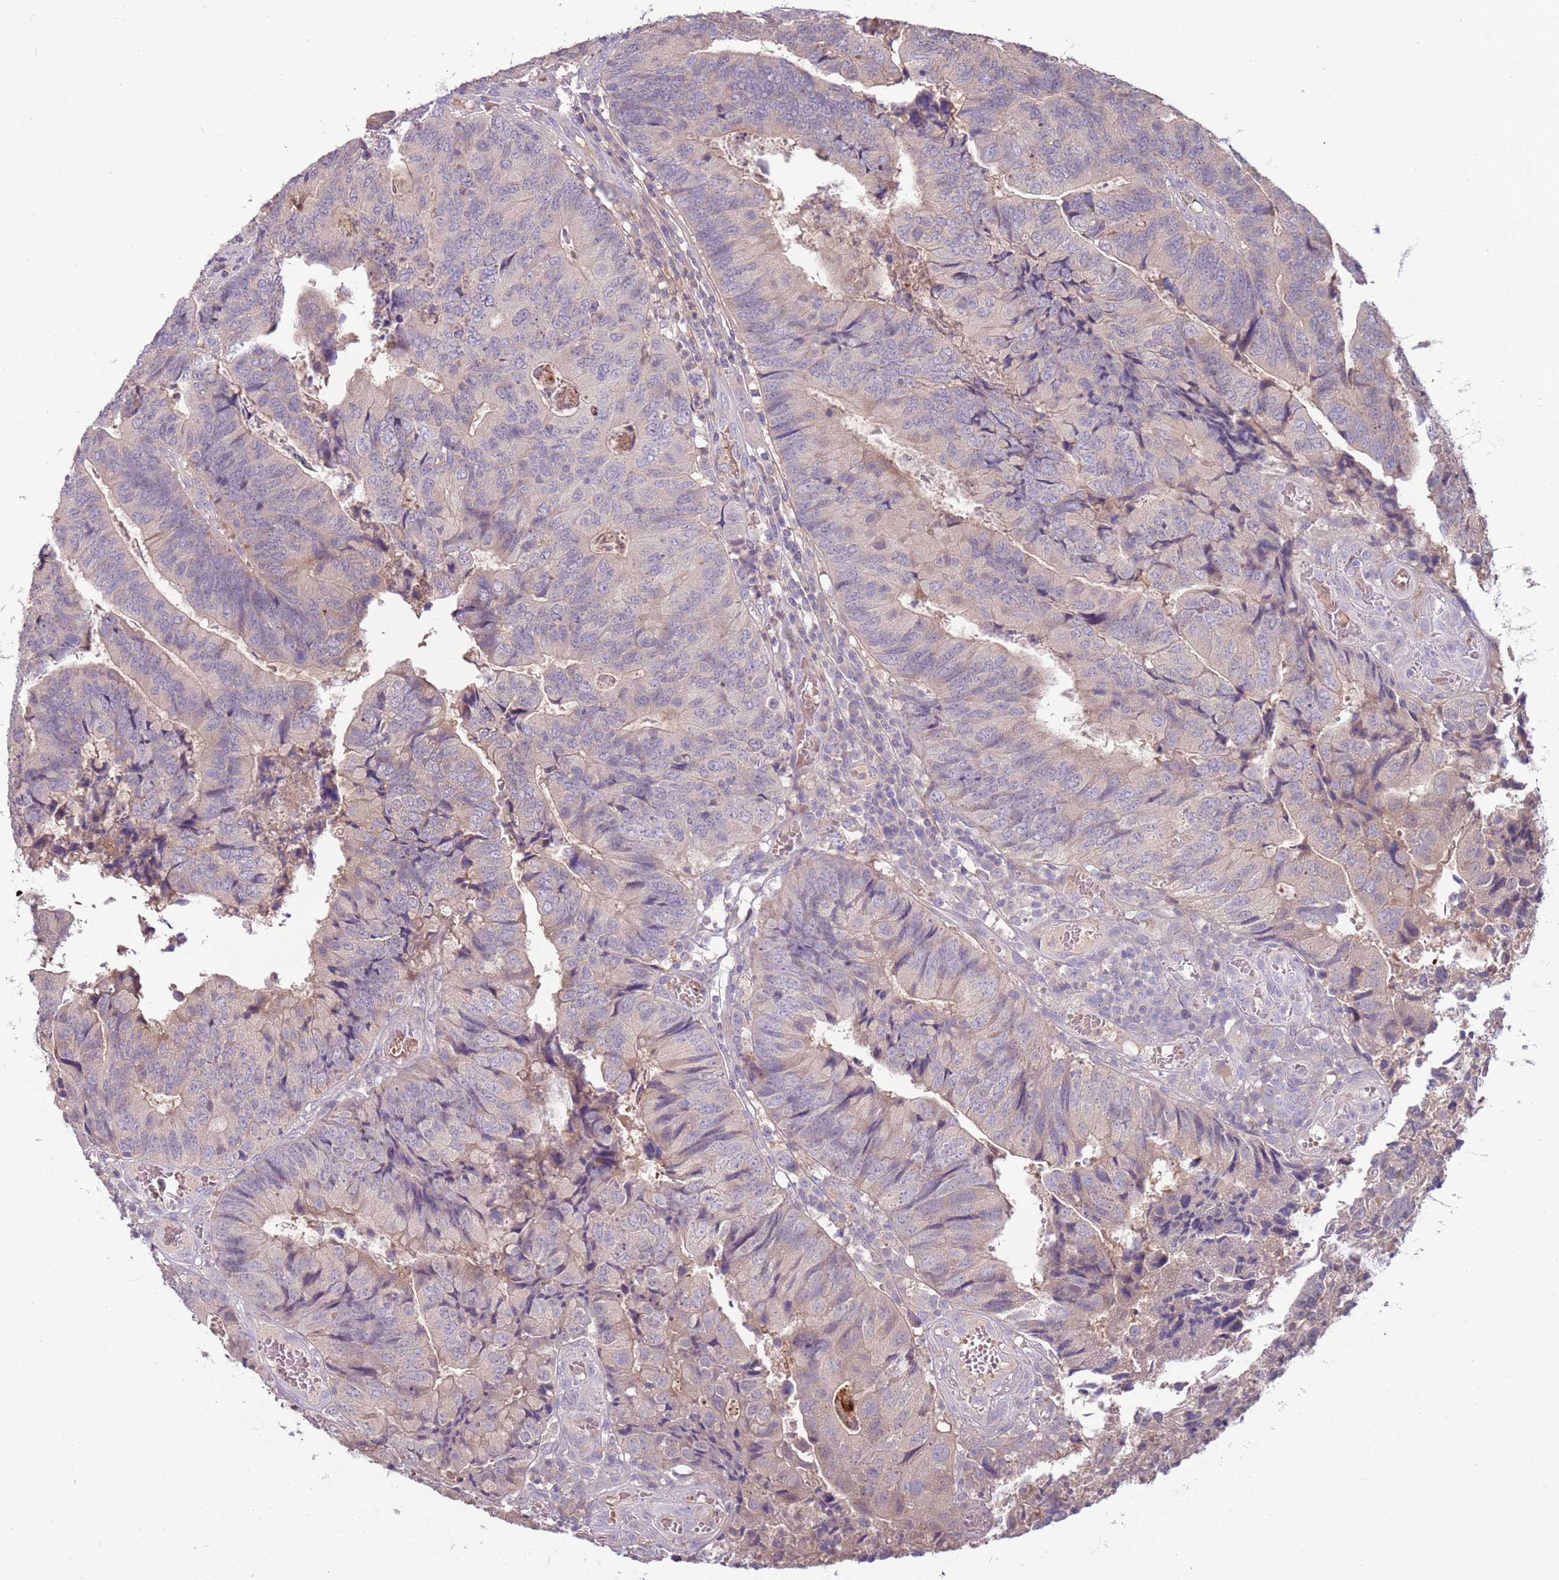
{"staining": {"intensity": "weak", "quantity": "<25%", "location": "cytoplasmic/membranous"}, "tissue": "colorectal cancer", "cell_type": "Tumor cells", "image_type": "cancer", "snomed": [{"axis": "morphology", "description": "Adenocarcinoma, NOS"}, {"axis": "topography", "description": "Colon"}], "caption": "A photomicrograph of colorectal adenocarcinoma stained for a protein exhibits no brown staining in tumor cells.", "gene": "ARHGAP5", "patient": {"sex": "female", "age": 67}}